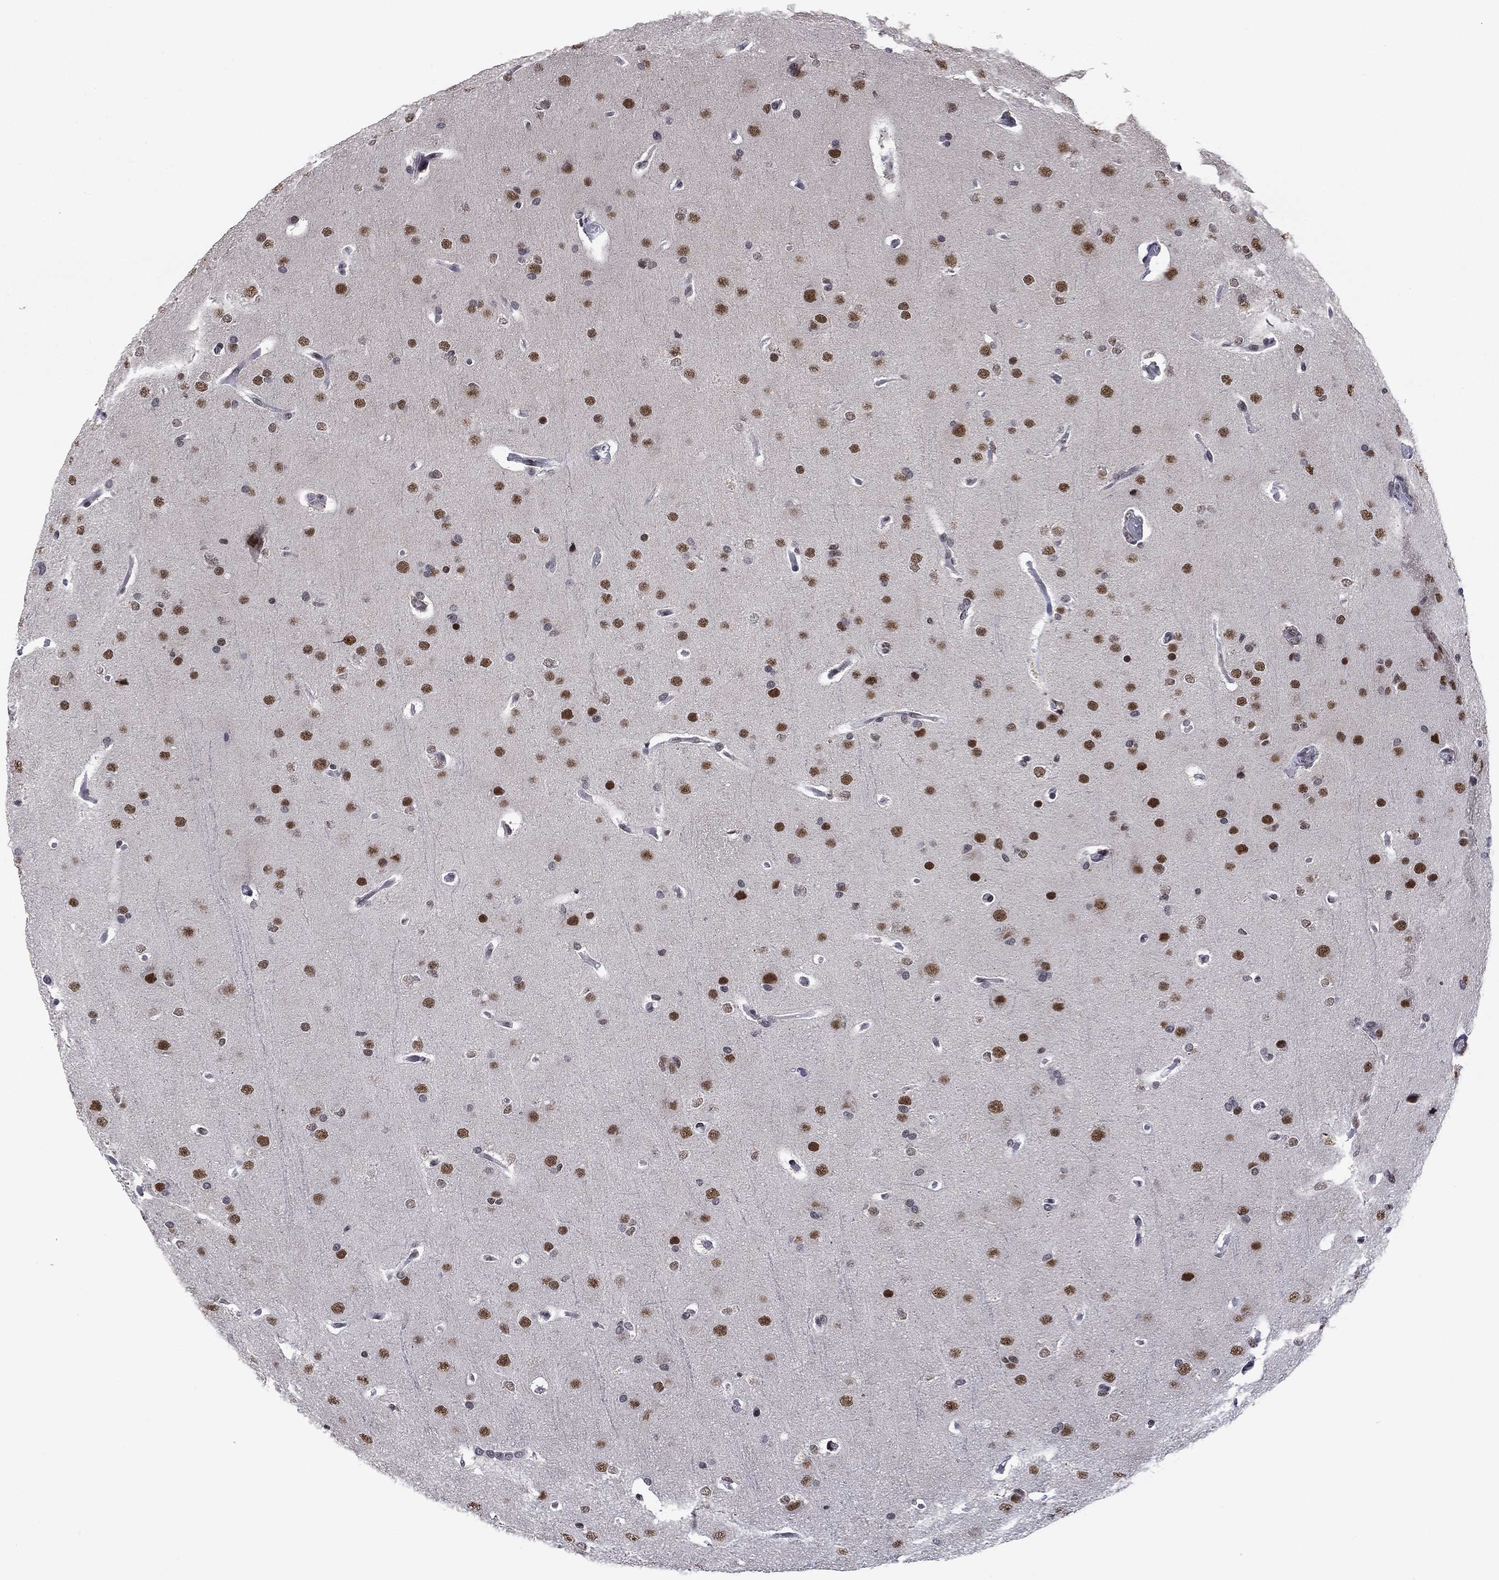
{"staining": {"intensity": "strong", "quantity": ">75%", "location": "nuclear"}, "tissue": "glioma", "cell_type": "Tumor cells", "image_type": "cancer", "snomed": [{"axis": "morphology", "description": "Glioma, malignant, Low grade"}, {"axis": "topography", "description": "Brain"}], "caption": "The image shows immunohistochemical staining of malignant glioma (low-grade). There is strong nuclear staining is seen in approximately >75% of tumor cells. (DAB (3,3'-diaminobenzidine) = brown stain, brightfield microscopy at high magnification).", "gene": "ETV5", "patient": {"sex": "male", "age": 41}}